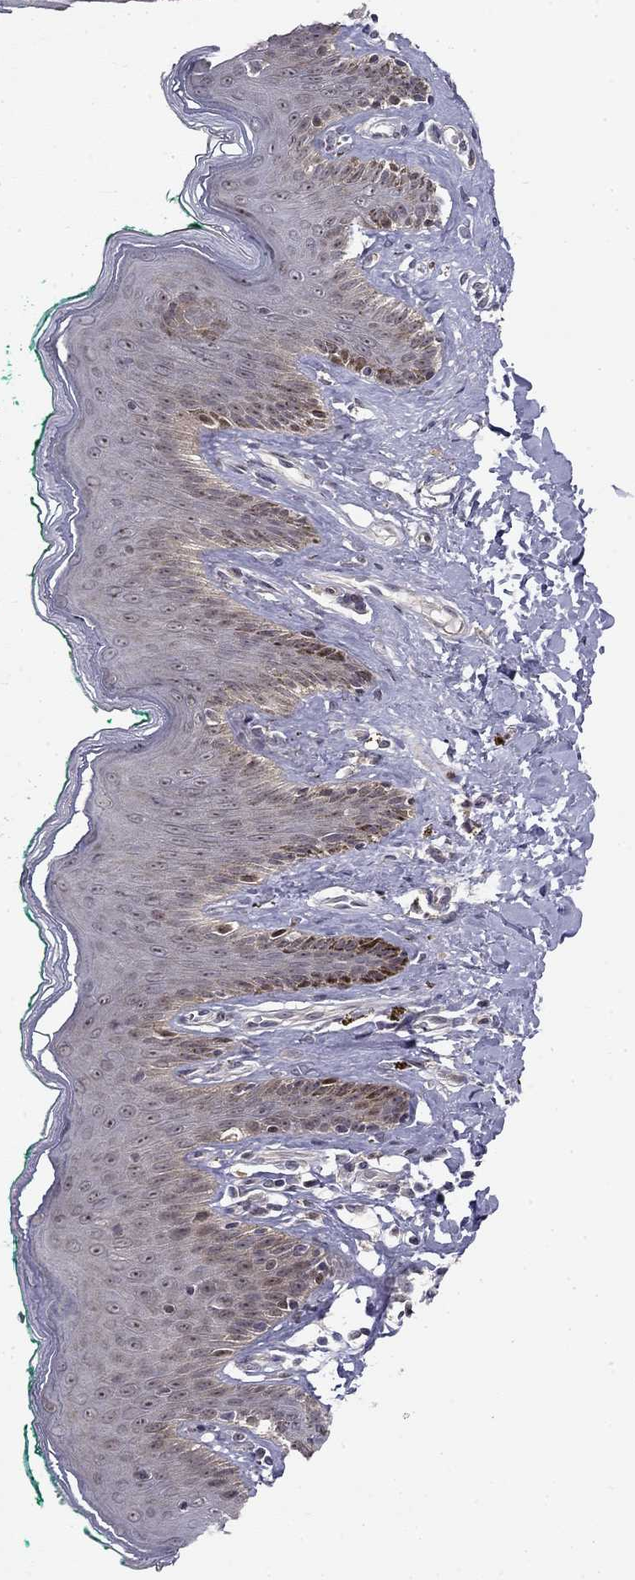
{"staining": {"intensity": "negative", "quantity": "none", "location": "none"}, "tissue": "skin", "cell_type": "Epidermal cells", "image_type": "normal", "snomed": [{"axis": "morphology", "description": "Normal tissue, NOS"}, {"axis": "topography", "description": "Vulva"}], "caption": "This image is of benign skin stained with IHC to label a protein in brown with the nuclei are counter-stained blue. There is no positivity in epidermal cells.", "gene": "STXBP6", "patient": {"sex": "female", "age": 66}}